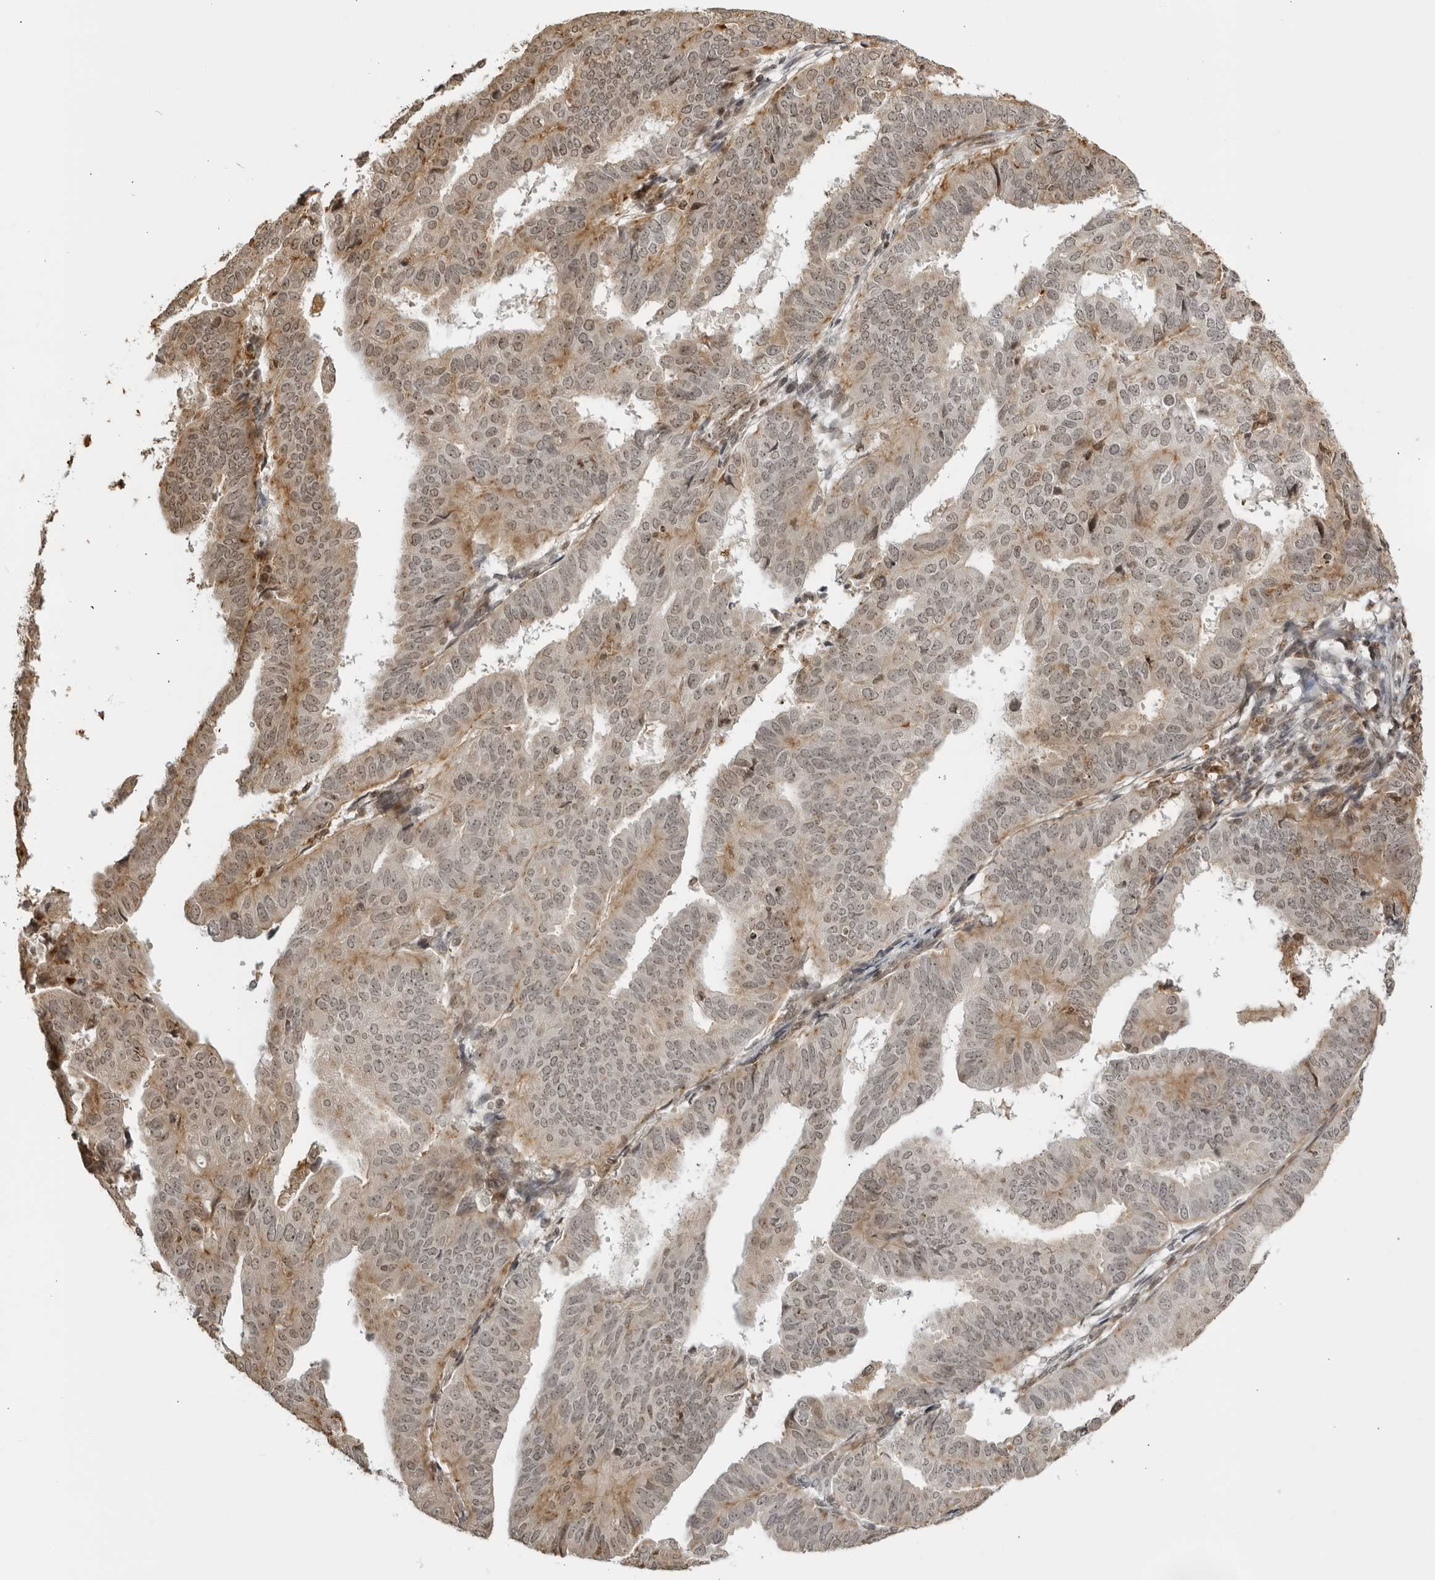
{"staining": {"intensity": "weak", "quantity": "25%-75%", "location": "cytoplasmic/membranous,nuclear"}, "tissue": "endometrial cancer", "cell_type": "Tumor cells", "image_type": "cancer", "snomed": [{"axis": "morphology", "description": "Adenocarcinoma, NOS"}, {"axis": "topography", "description": "Uterus"}], "caption": "Endometrial adenocarcinoma stained with immunohistochemistry displays weak cytoplasmic/membranous and nuclear staining in approximately 25%-75% of tumor cells.", "gene": "TCF21", "patient": {"sex": "female", "age": 77}}